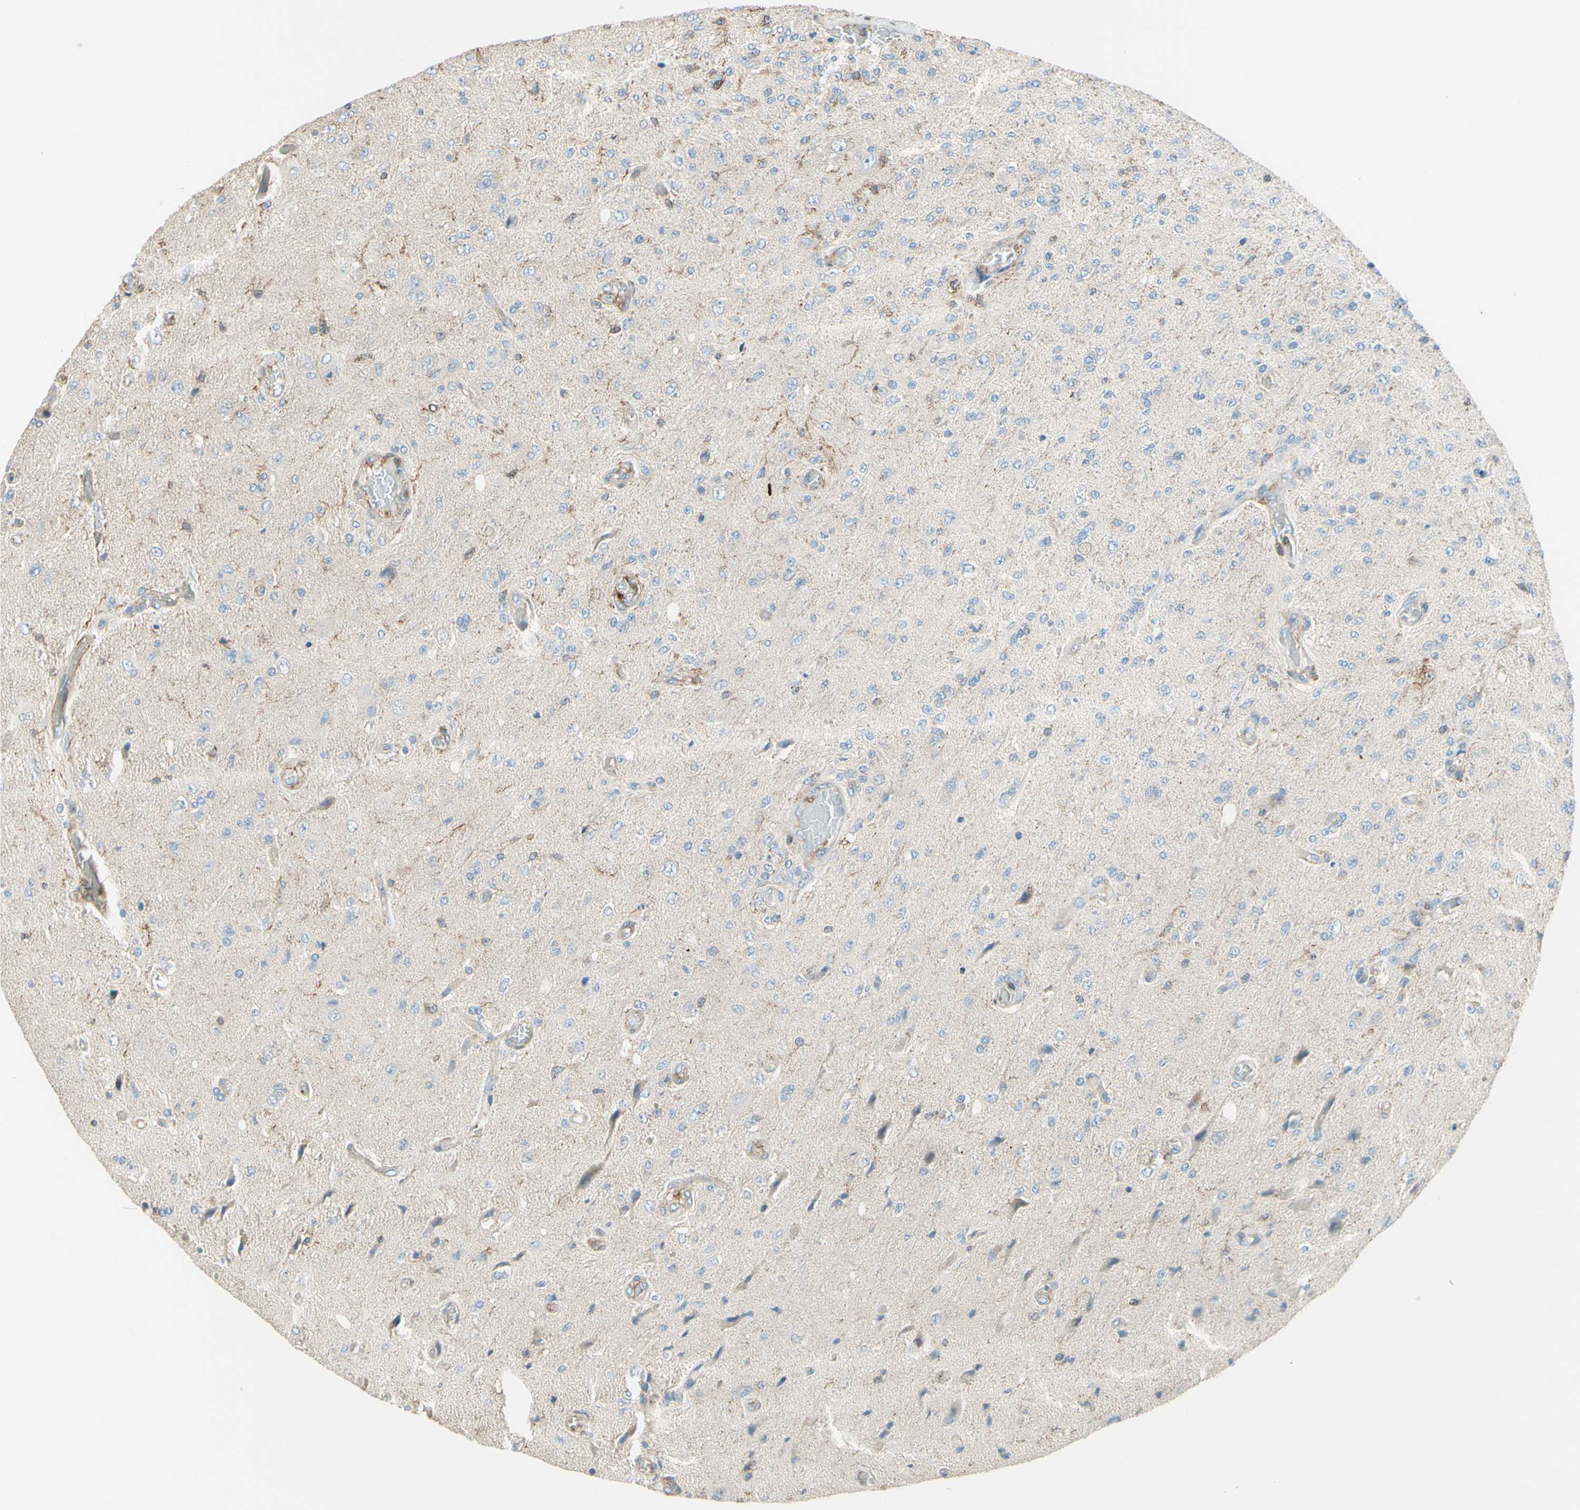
{"staining": {"intensity": "negative", "quantity": "none", "location": "none"}, "tissue": "glioma", "cell_type": "Tumor cells", "image_type": "cancer", "snomed": [{"axis": "morphology", "description": "Normal tissue, NOS"}, {"axis": "morphology", "description": "Glioma, malignant, High grade"}, {"axis": "topography", "description": "Cerebral cortex"}], "caption": "Immunohistochemical staining of human glioma displays no significant expression in tumor cells. (DAB (3,3'-diaminobenzidine) immunohistochemistry with hematoxylin counter stain).", "gene": "SEMA4C", "patient": {"sex": "male", "age": 77}}